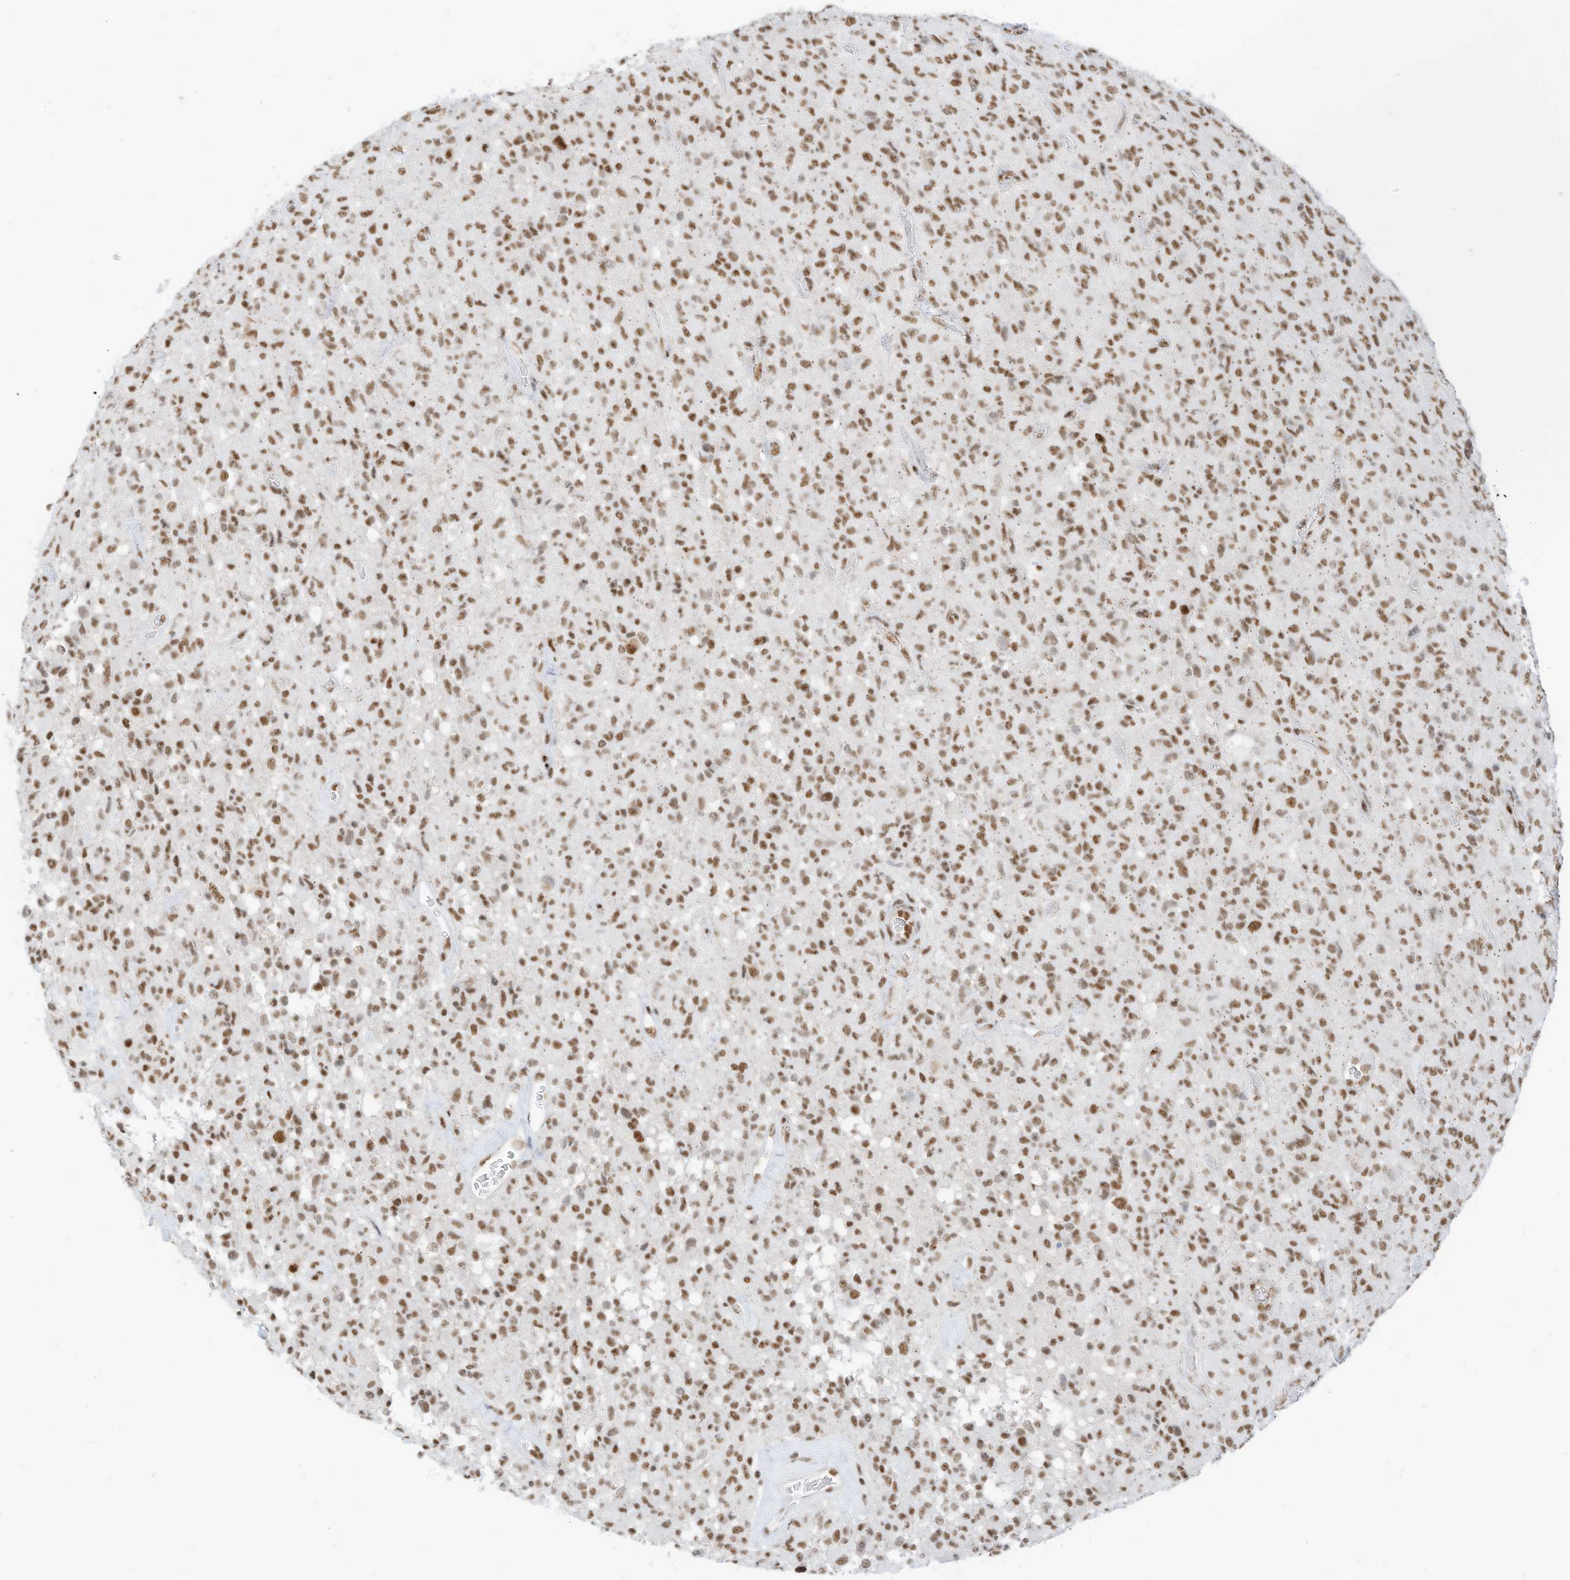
{"staining": {"intensity": "moderate", "quantity": ">75%", "location": "nuclear"}, "tissue": "glioma", "cell_type": "Tumor cells", "image_type": "cancer", "snomed": [{"axis": "morphology", "description": "Glioma, malignant, High grade"}, {"axis": "topography", "description": "Brain"}], "caption": "Tumor cells demonstrate medium levels of moderate nuclear positivity in approximately >75% of cells in human glioma.", "gene": "SMARCA2", "patient": {"sex": "female", "age": 57}}